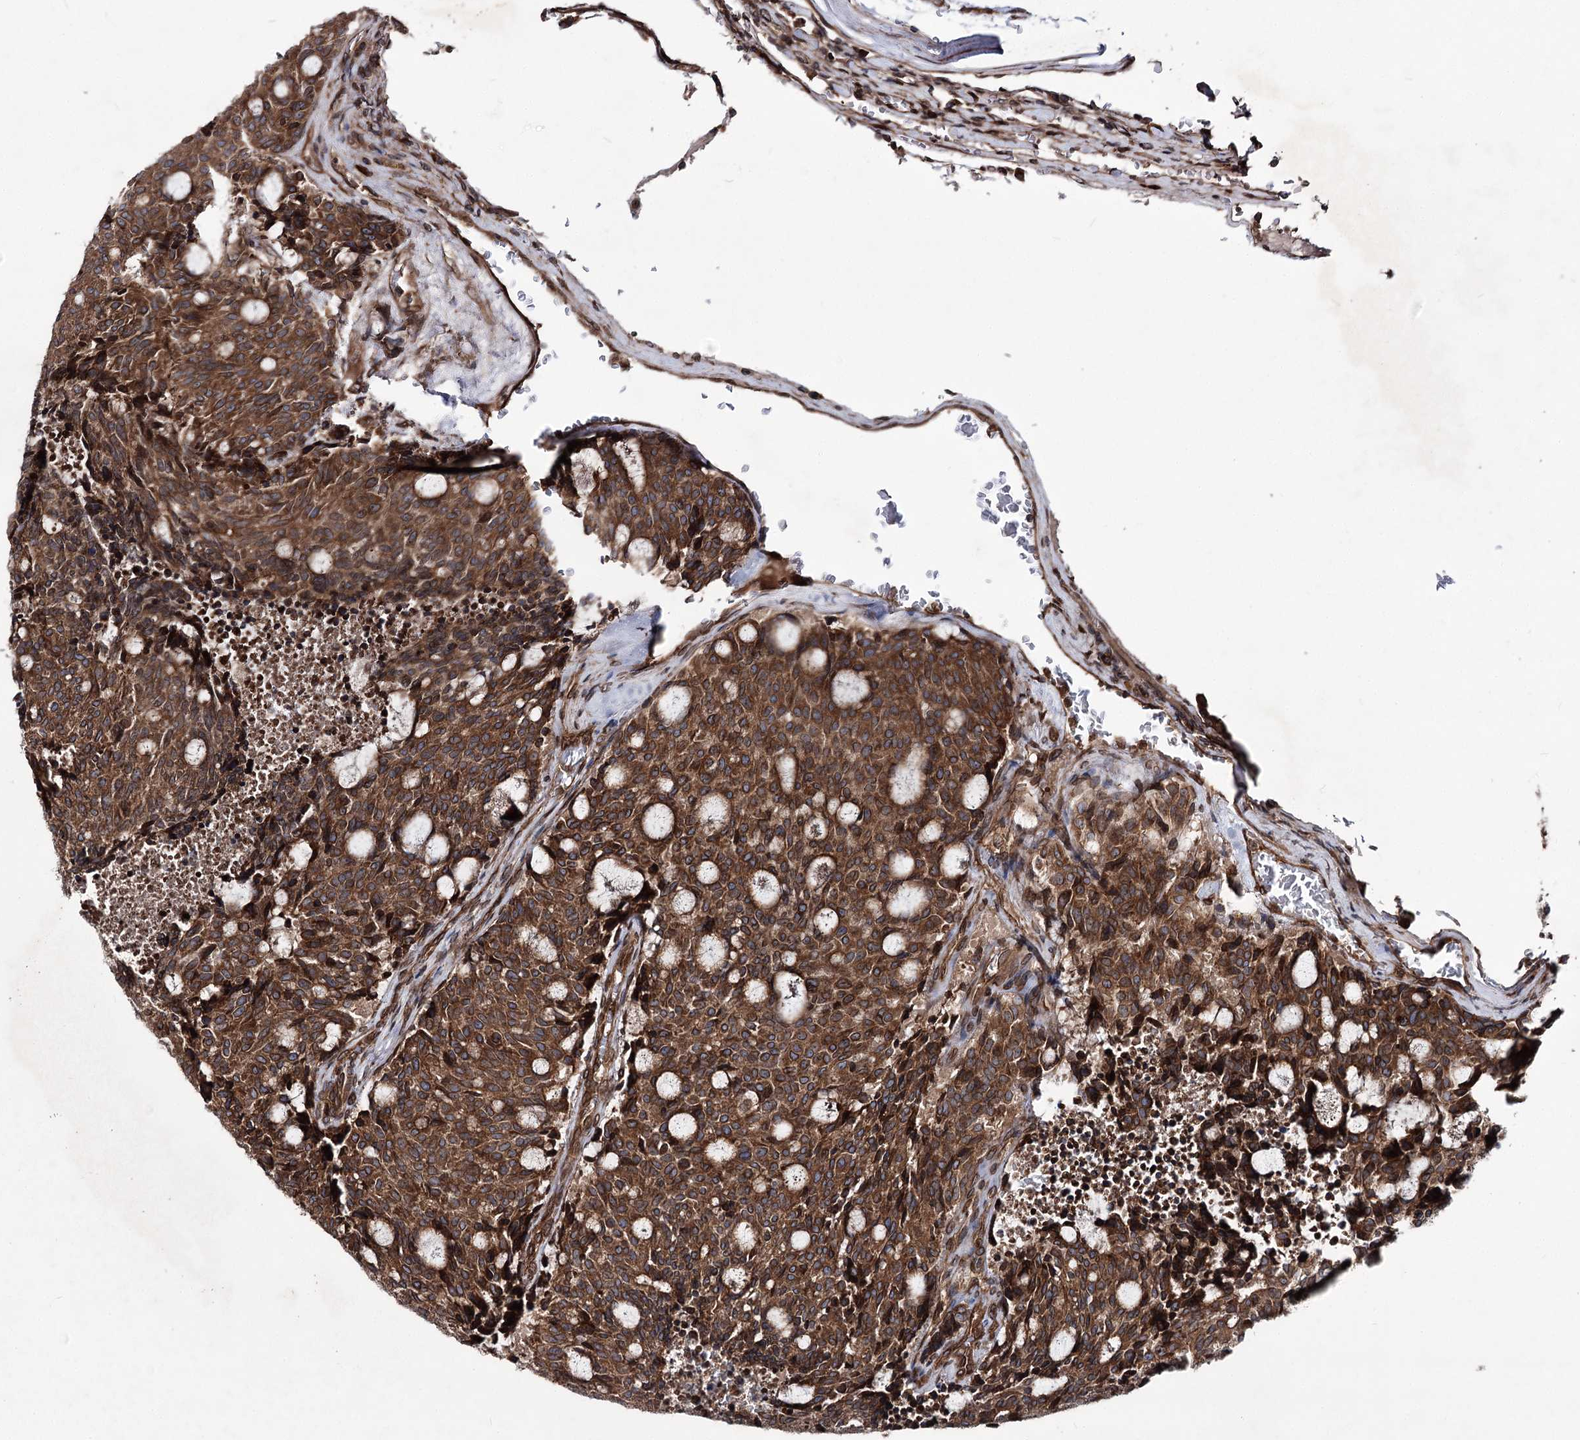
{"staining": {"intensity": "strong", "quantity": ">75%", "location": "cytoplasmic/membranous"}, "tissue": "carcinoid", "cell_type": "Tumor cells", "image_type": "cancer", "snomed": [{"axis": "morphology", "description": "Carcinoid, malignant, NOS"}, {"axis": "topography", "description": "Pancreas"}], "caption": "A photomicrograph of carcinoid stained for a protein exhibits strong cytoplasmic/membranous brown staining in tumor cells. Nuclei are stained in blue.", "gene": "FGFR1OP2", "patient": {"sex": "female", "age": 54}}